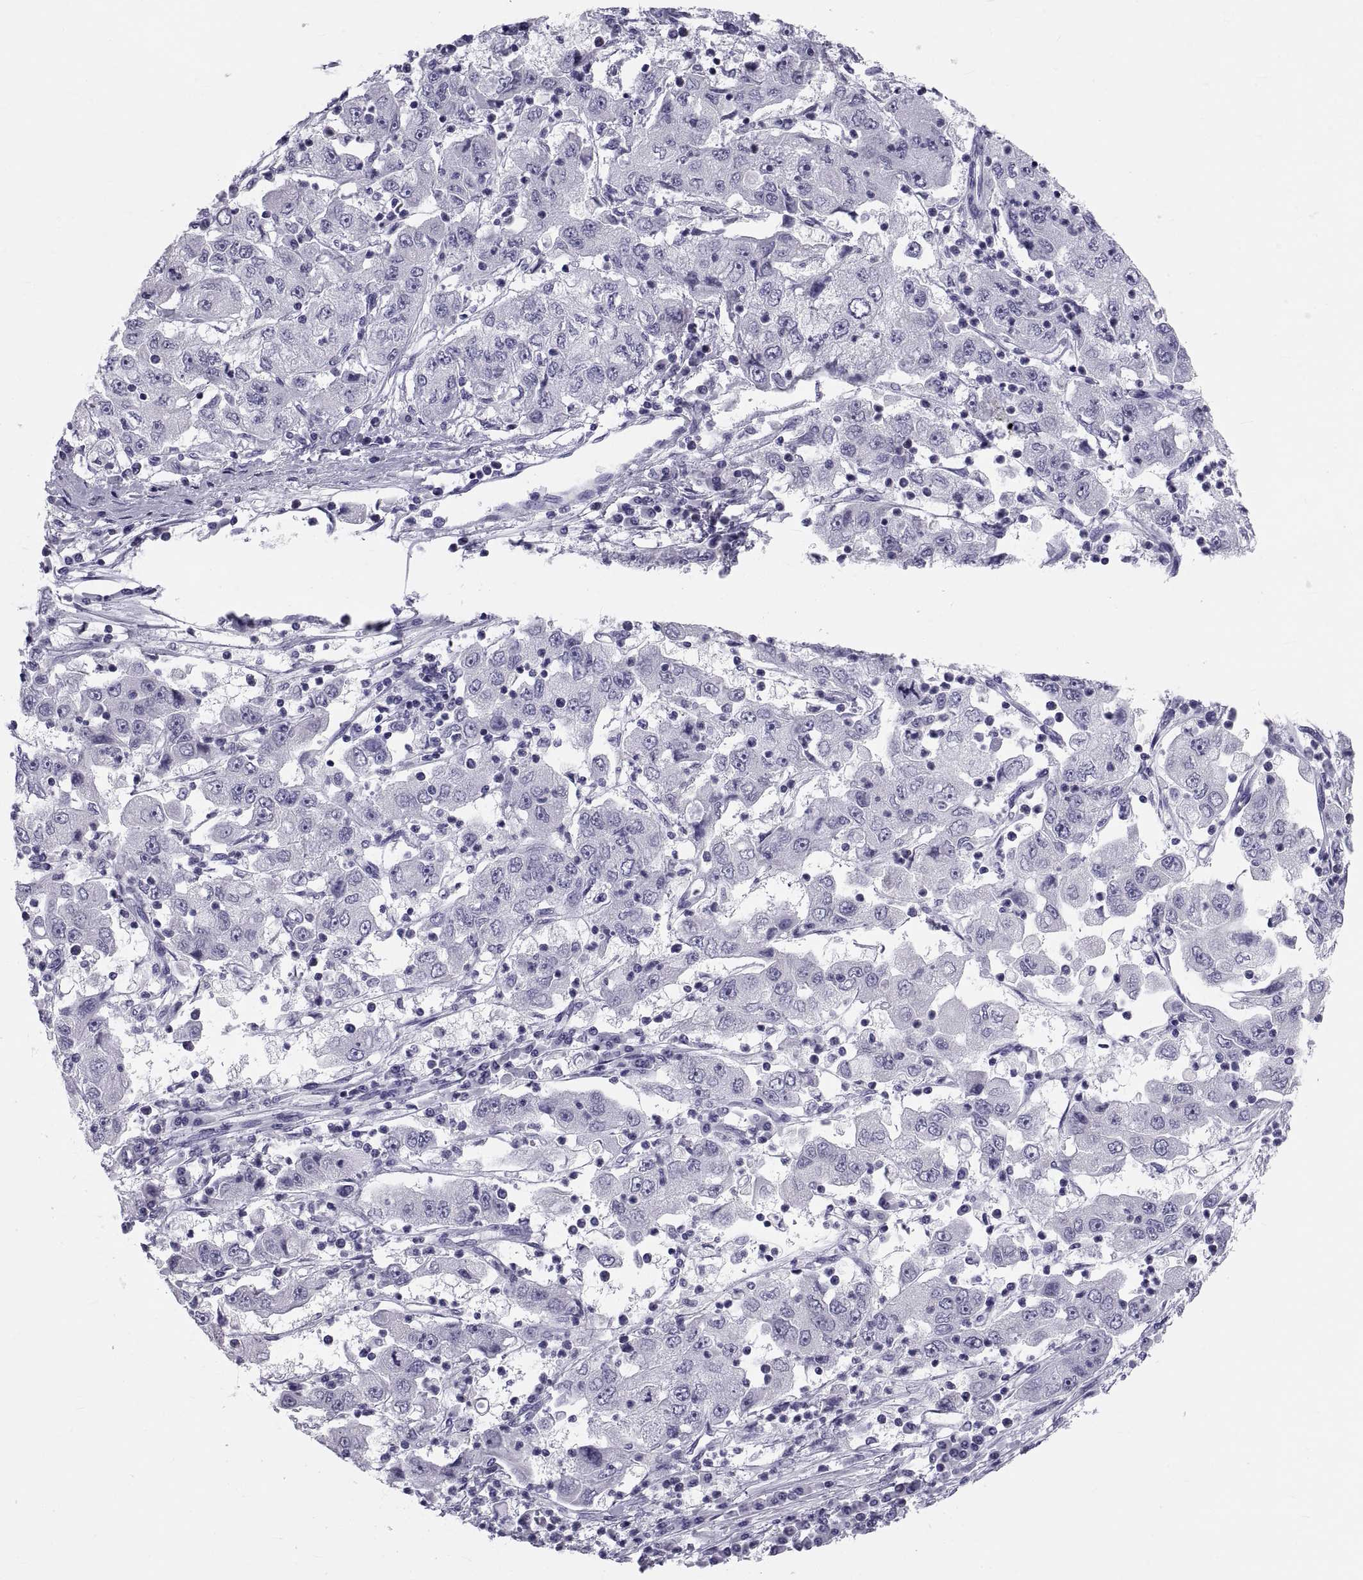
{"staining": {"intensity": "negative", "quantity": "none", "location": "none"}, "tissue": "cervical cancer", "cell_type": "Tumor cells", "image_type": "cancer", "snomed": [{"axis": "morphology", "description": "Squamous cell carcinoma, NOS"}, {"axis": "topography", "description": "Cervix"}], "caption": "DAB (3,3'-diaminobenzidine) immunohistochemical staining of human cervical squamous cell carcinoma demonstrates no significant expression in tumor cells.", "gene": "DEFB129", "patient": {"sex": "female", "age": 36}}